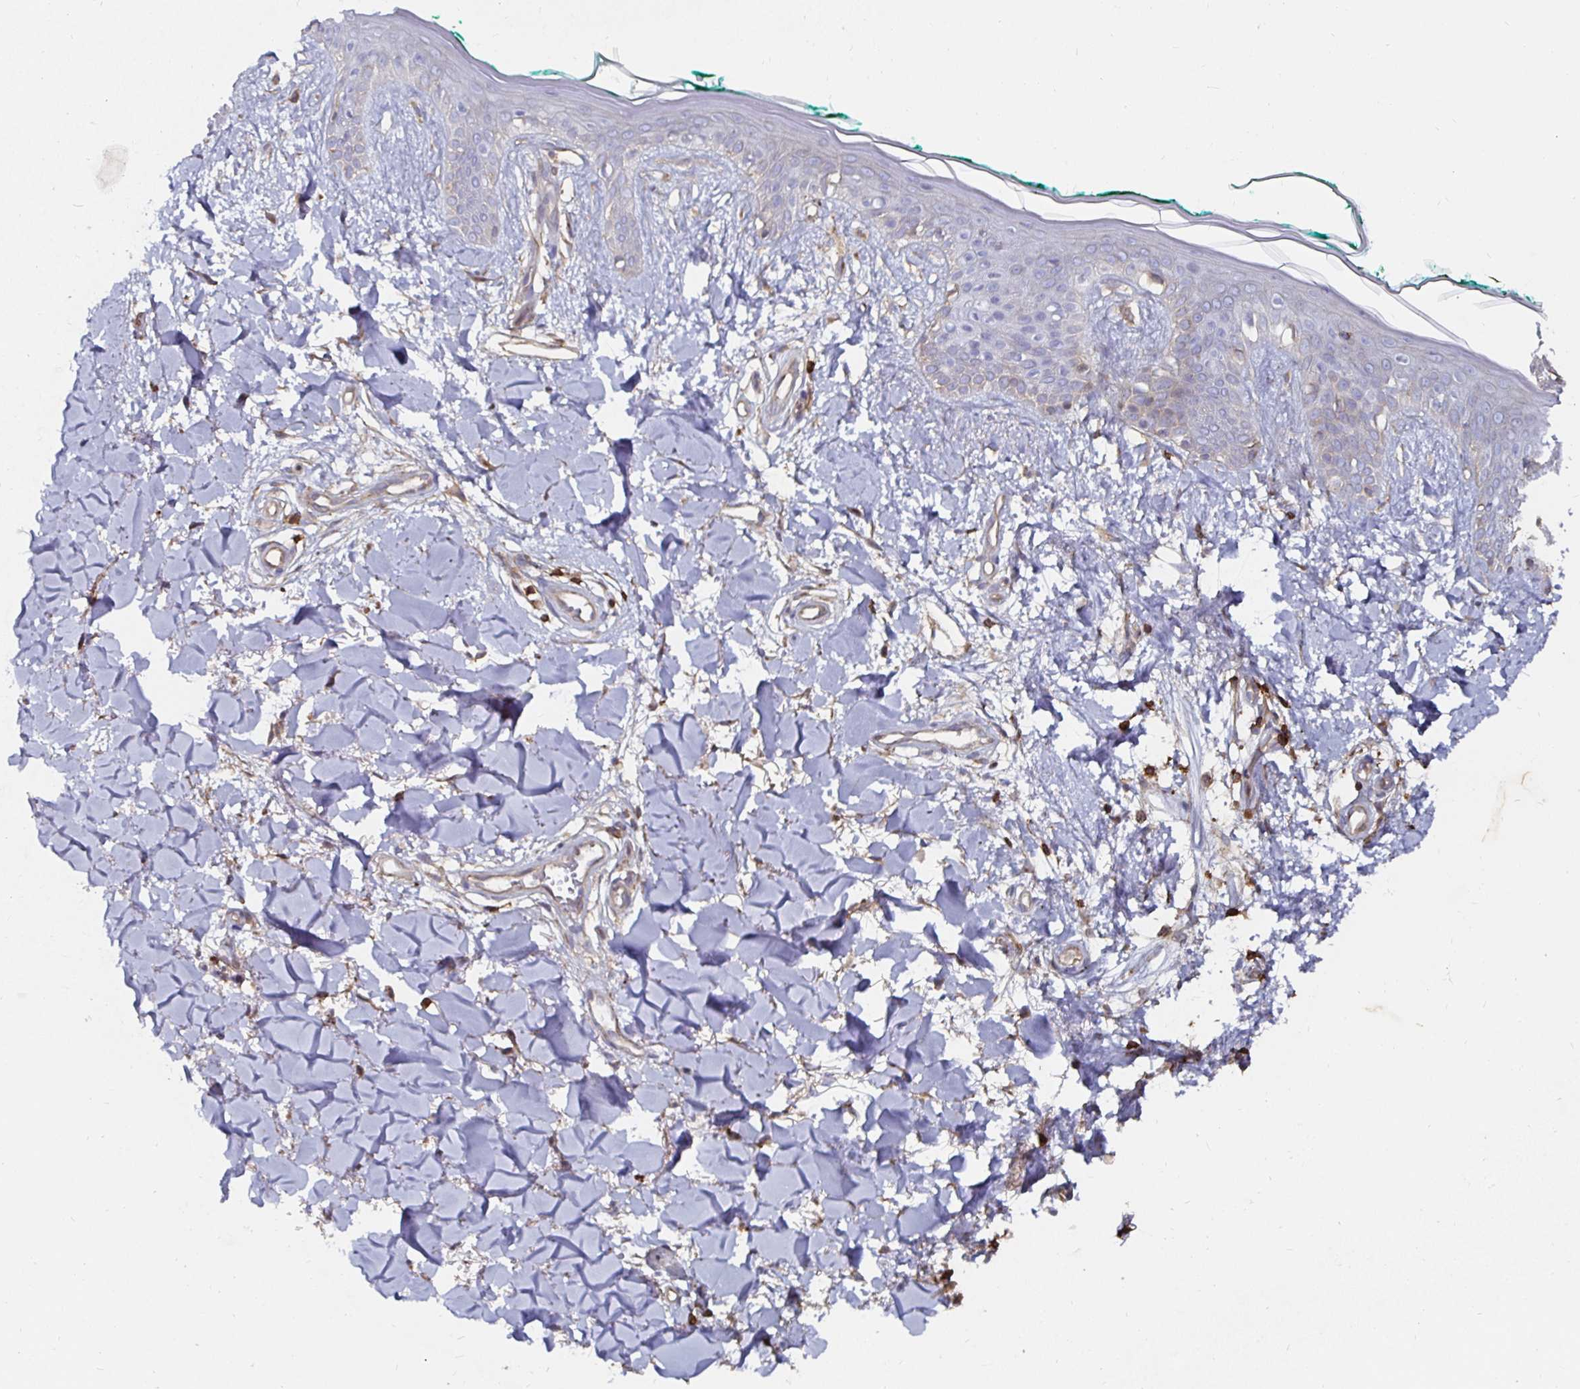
{"staining": {"intensity": "moderate", "quantity": "<25%", "location": "cytoplasmic/membranous"}, "tissue": "skin", "cell_type": "Fibroblasts", "image_type": "normal", "snomed": [{"axis": "morphology", "description": "Normal tissue, NOS"}, {"axis": "topography", "description": "Skin"}], "caption": "Brown immunohistochemical staining in unremarkable human skin demonstrates moderate cytoplasmic/membranous expression in about <25% of fibroblasts.", "gene": "GJA4", "patient": {"sex": "female", "age": 34}}